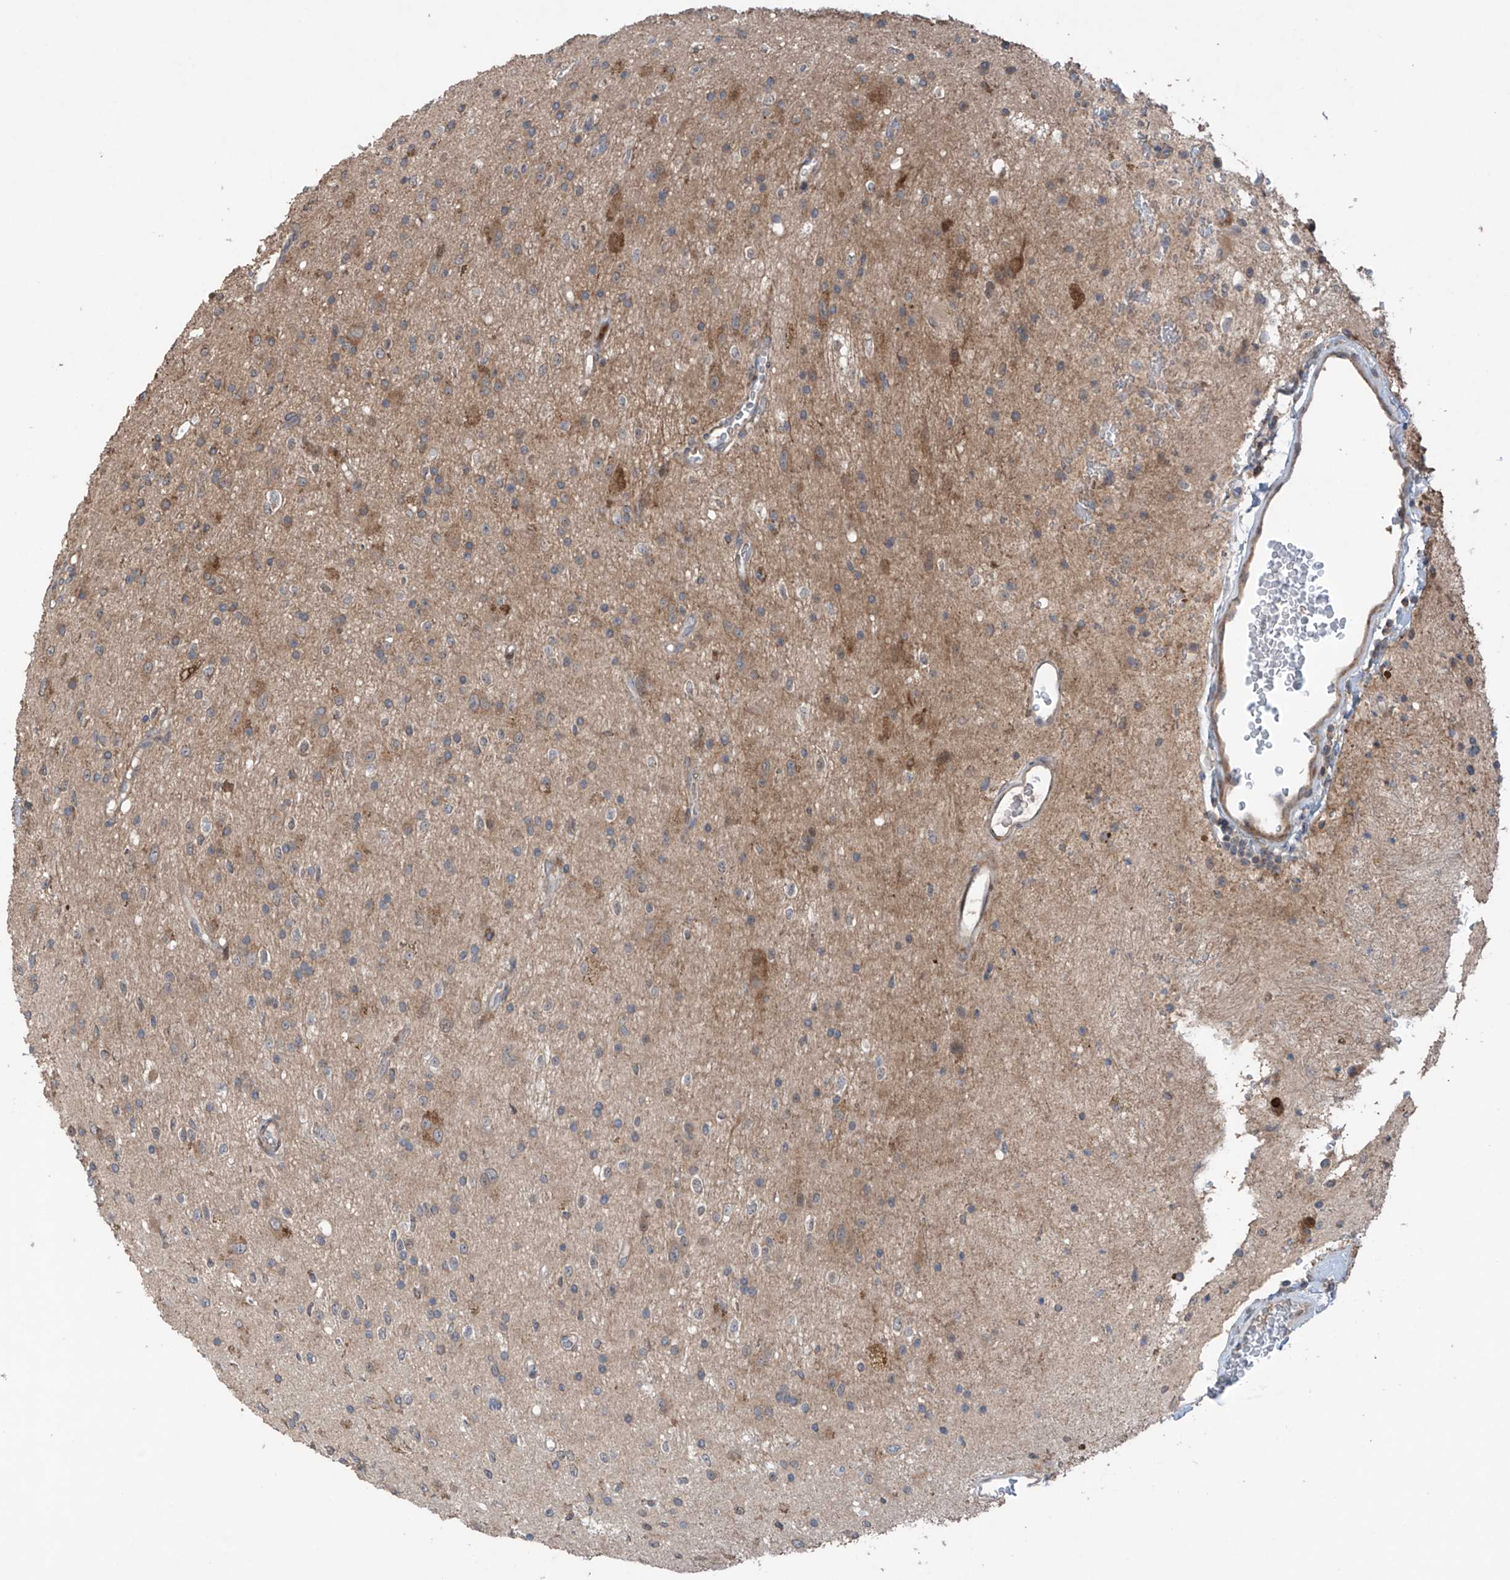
{"staining": {"intensity": "weak", "quantity": "<25%", "location": "cytoplasmic/membranous"}, "tissue": "glioma", "cell_type": "Tumor cells", "image_type": "cancer", "snomed": [{"axis": "morphology", "description": "Glioma, malignant, High grade"}, {"axis": "topography", "description": "Brain"}], "caption": "Immunohistochemistry image of neoplastic tissue: human high-grade glioma (malignant) stained with DAB exhibits no significant protein expression in tumor cells.", "gene": "SAMD3", "patient": {"sex": "male", "age": 34}}